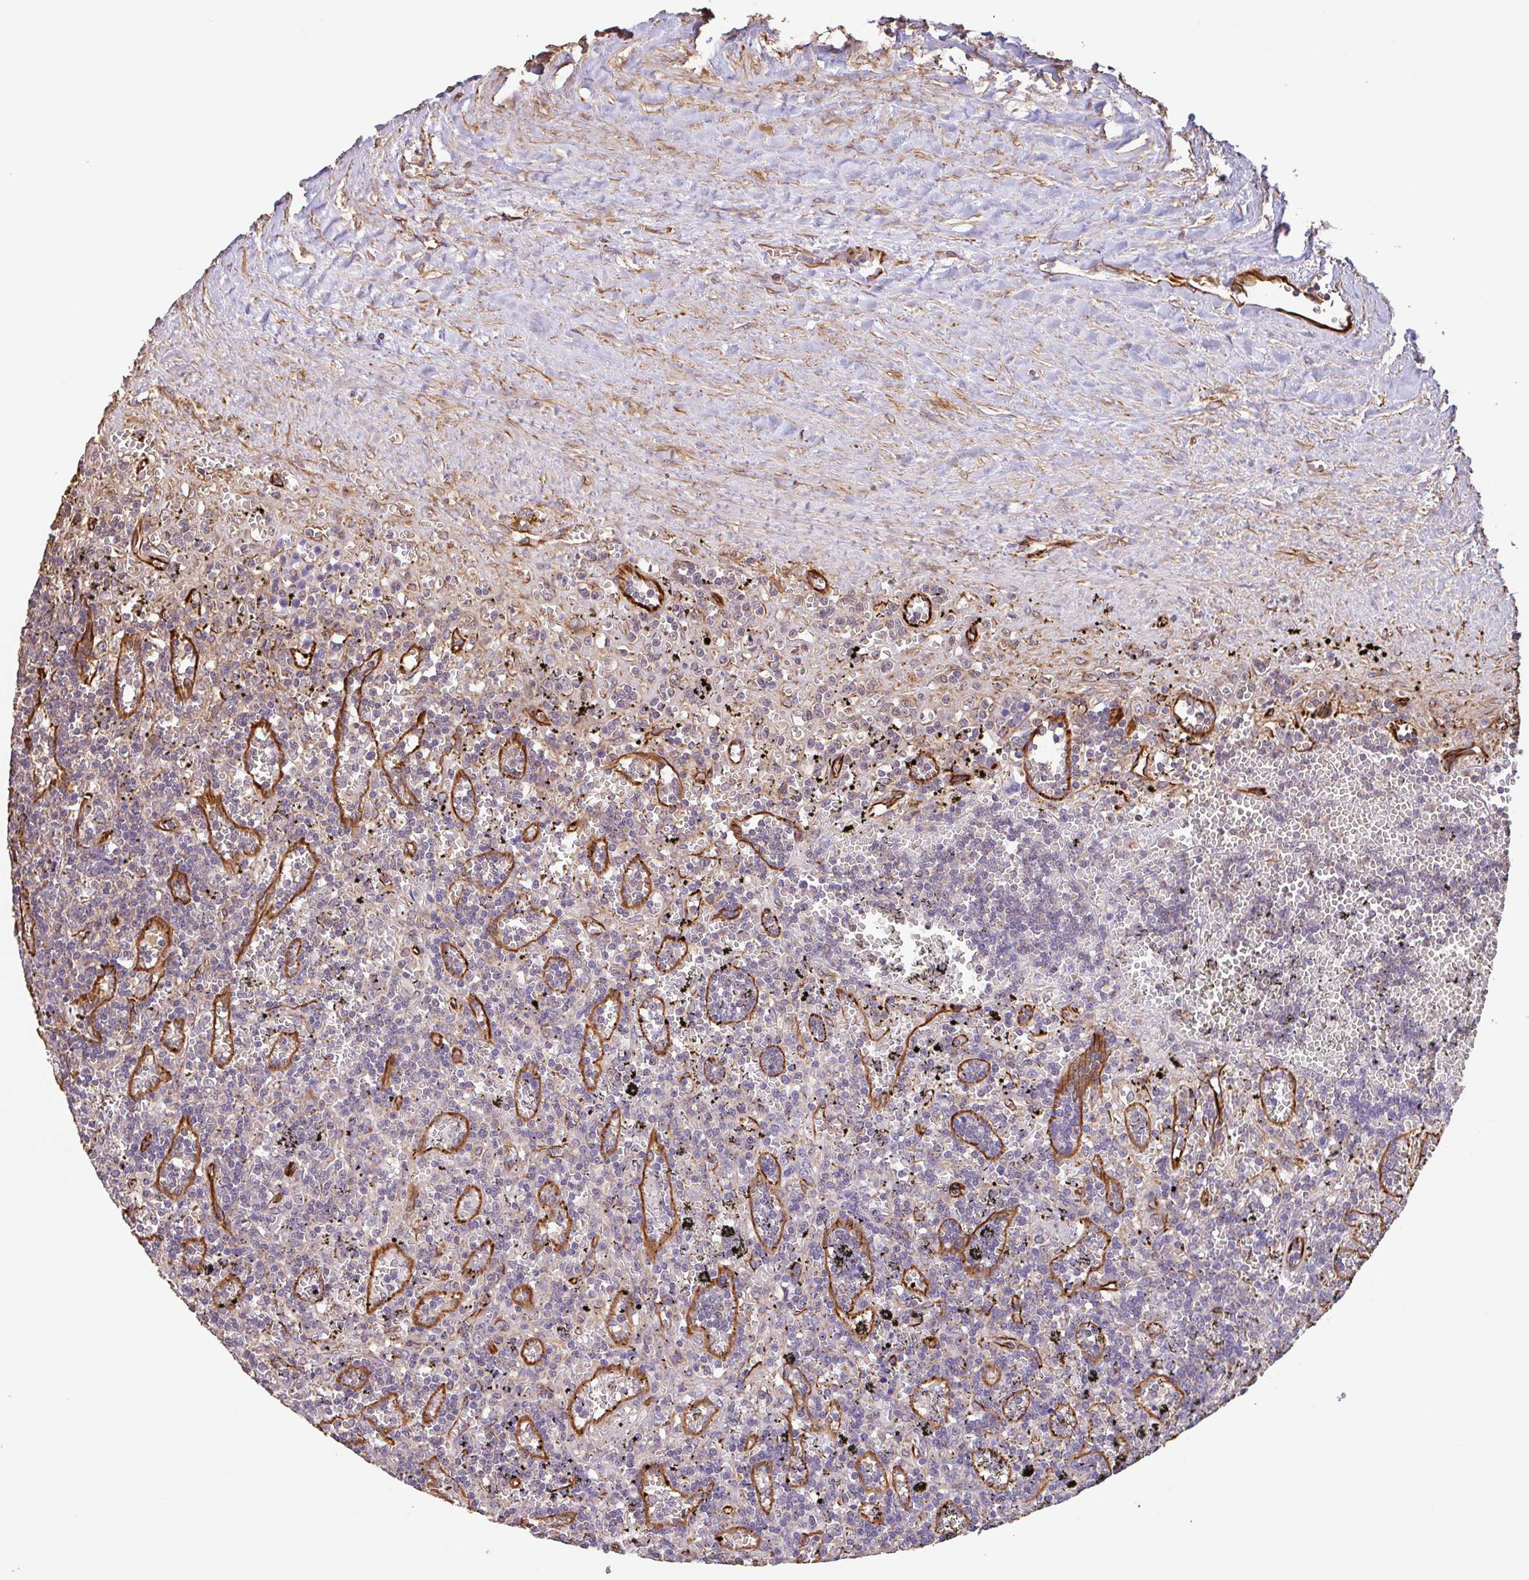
{"staining": {"intensity": "negative", "quantity": "none", "location": "none"}, "tissue": "lymphoma", "cell_type": "Tumor cells", "image_type": "cancer", "snomed": [{"axis": "morphology", "description": "Malignant lymphoma, non-Hodgkin's type, Low grade"}, {"axis": "topography", "description": "Spleen"}], "caption": "High magnification brightfield microscopy of lymphoma stained with DAB (brown) and counterstained with hematoxylin (blue): tumor cells show no significant positivity.", "gene": "ZNF790", "patient": {"sex": "male", "age": 60}}